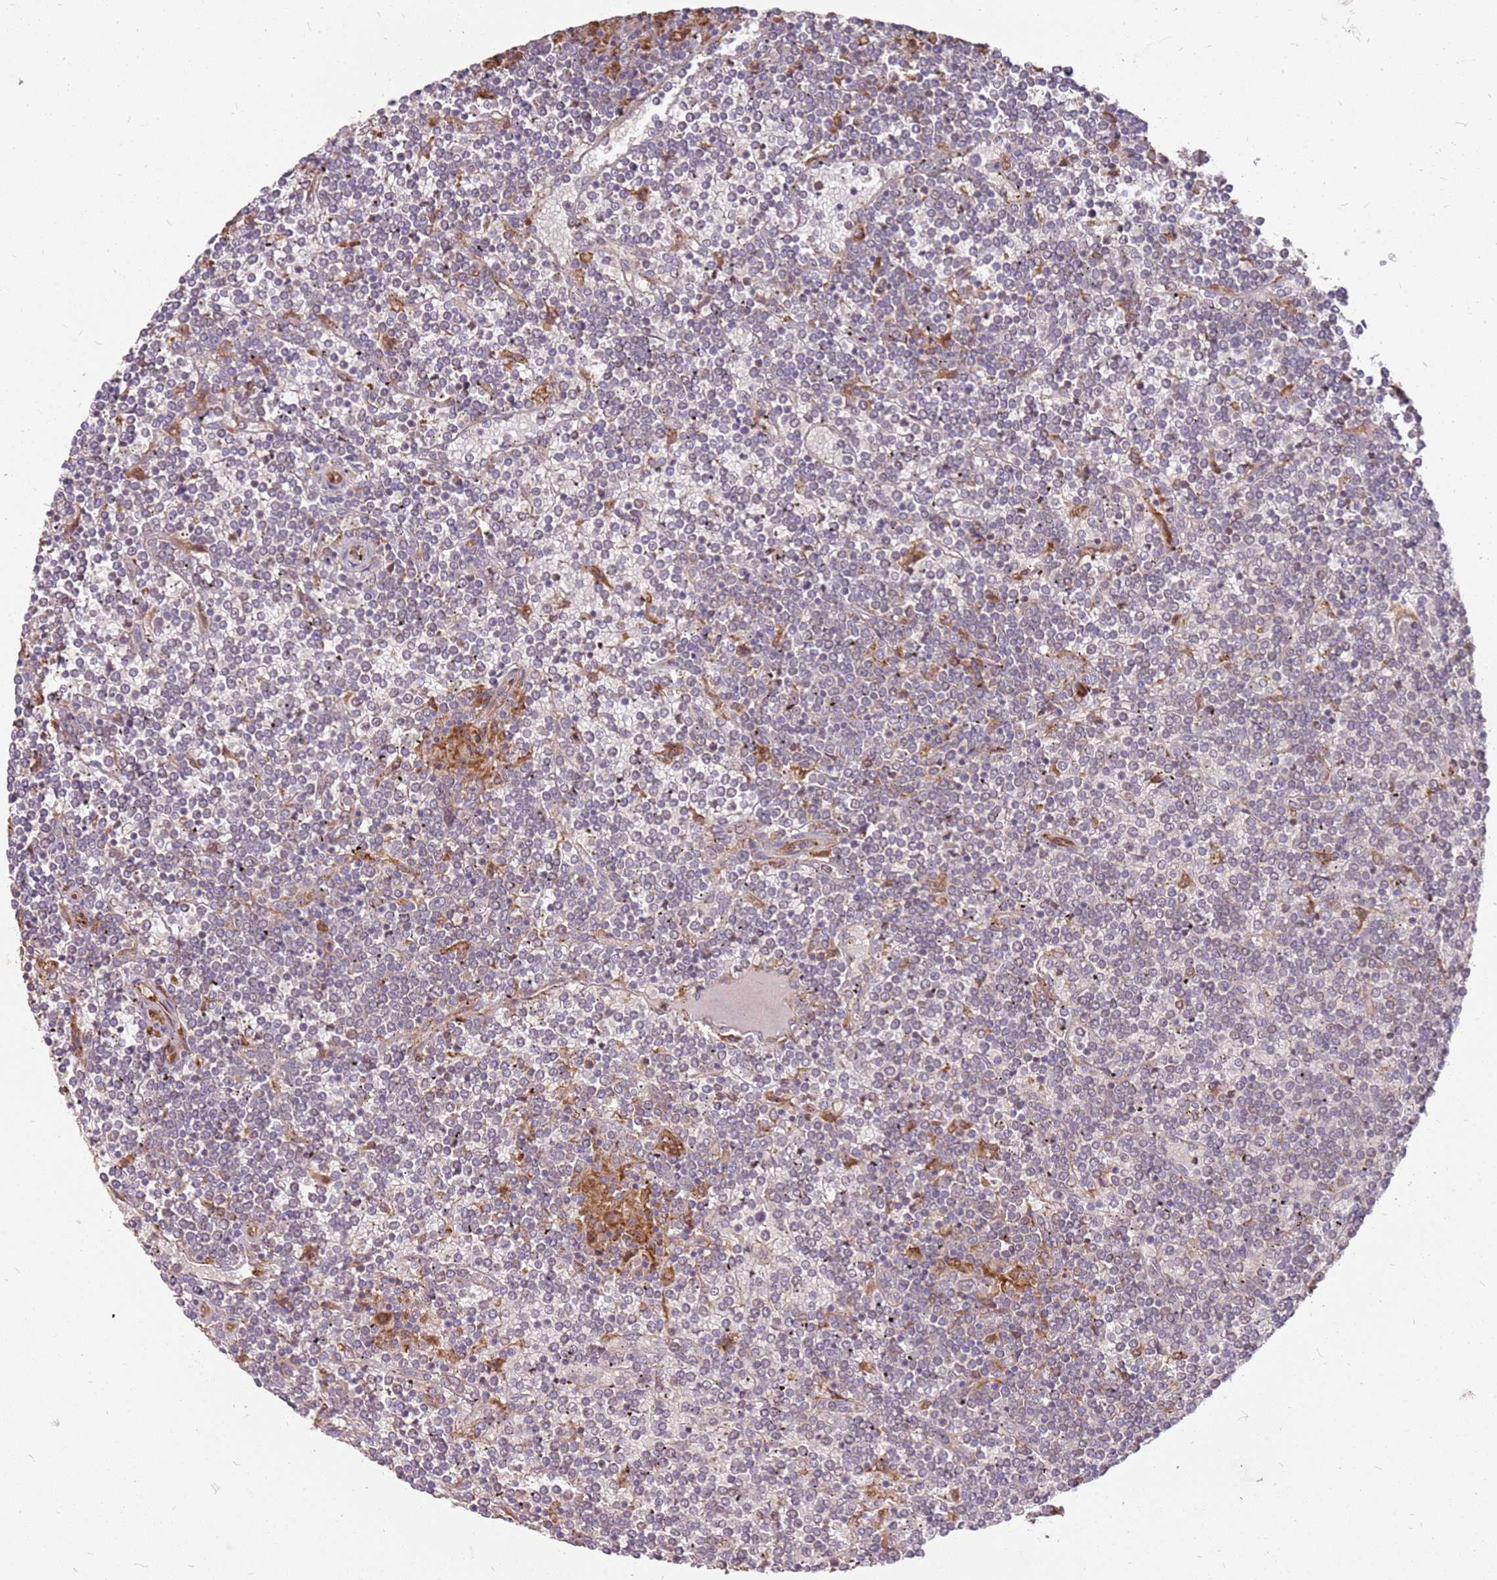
{"staining": {"intensity": "negative", "quantity": "none", "location": "none"}, "tissue": "lymphoma", "cell_type": "Tumor cells", "image_type": "cancer", "snomed": [{"axis": "morphology", "description": "Malignant lymphoma, non-Hodgkin's type, Low grade"}, {"axis": "topography", "description": "Spleen"}], "caption": "A high-resolution histopathology image shows IHC staining of low-grade malignant lymphoma, non-Hodgkin's type, which reveals no significant positivity in tumor cells. The staining was performed using DAB to visualize the protein expression in brown, while the nuclei were stained in blue with hematoxylin (Magnification: 20x).", "gene": "NUDT14", "patient": {"sex": "female", "age": 19}}